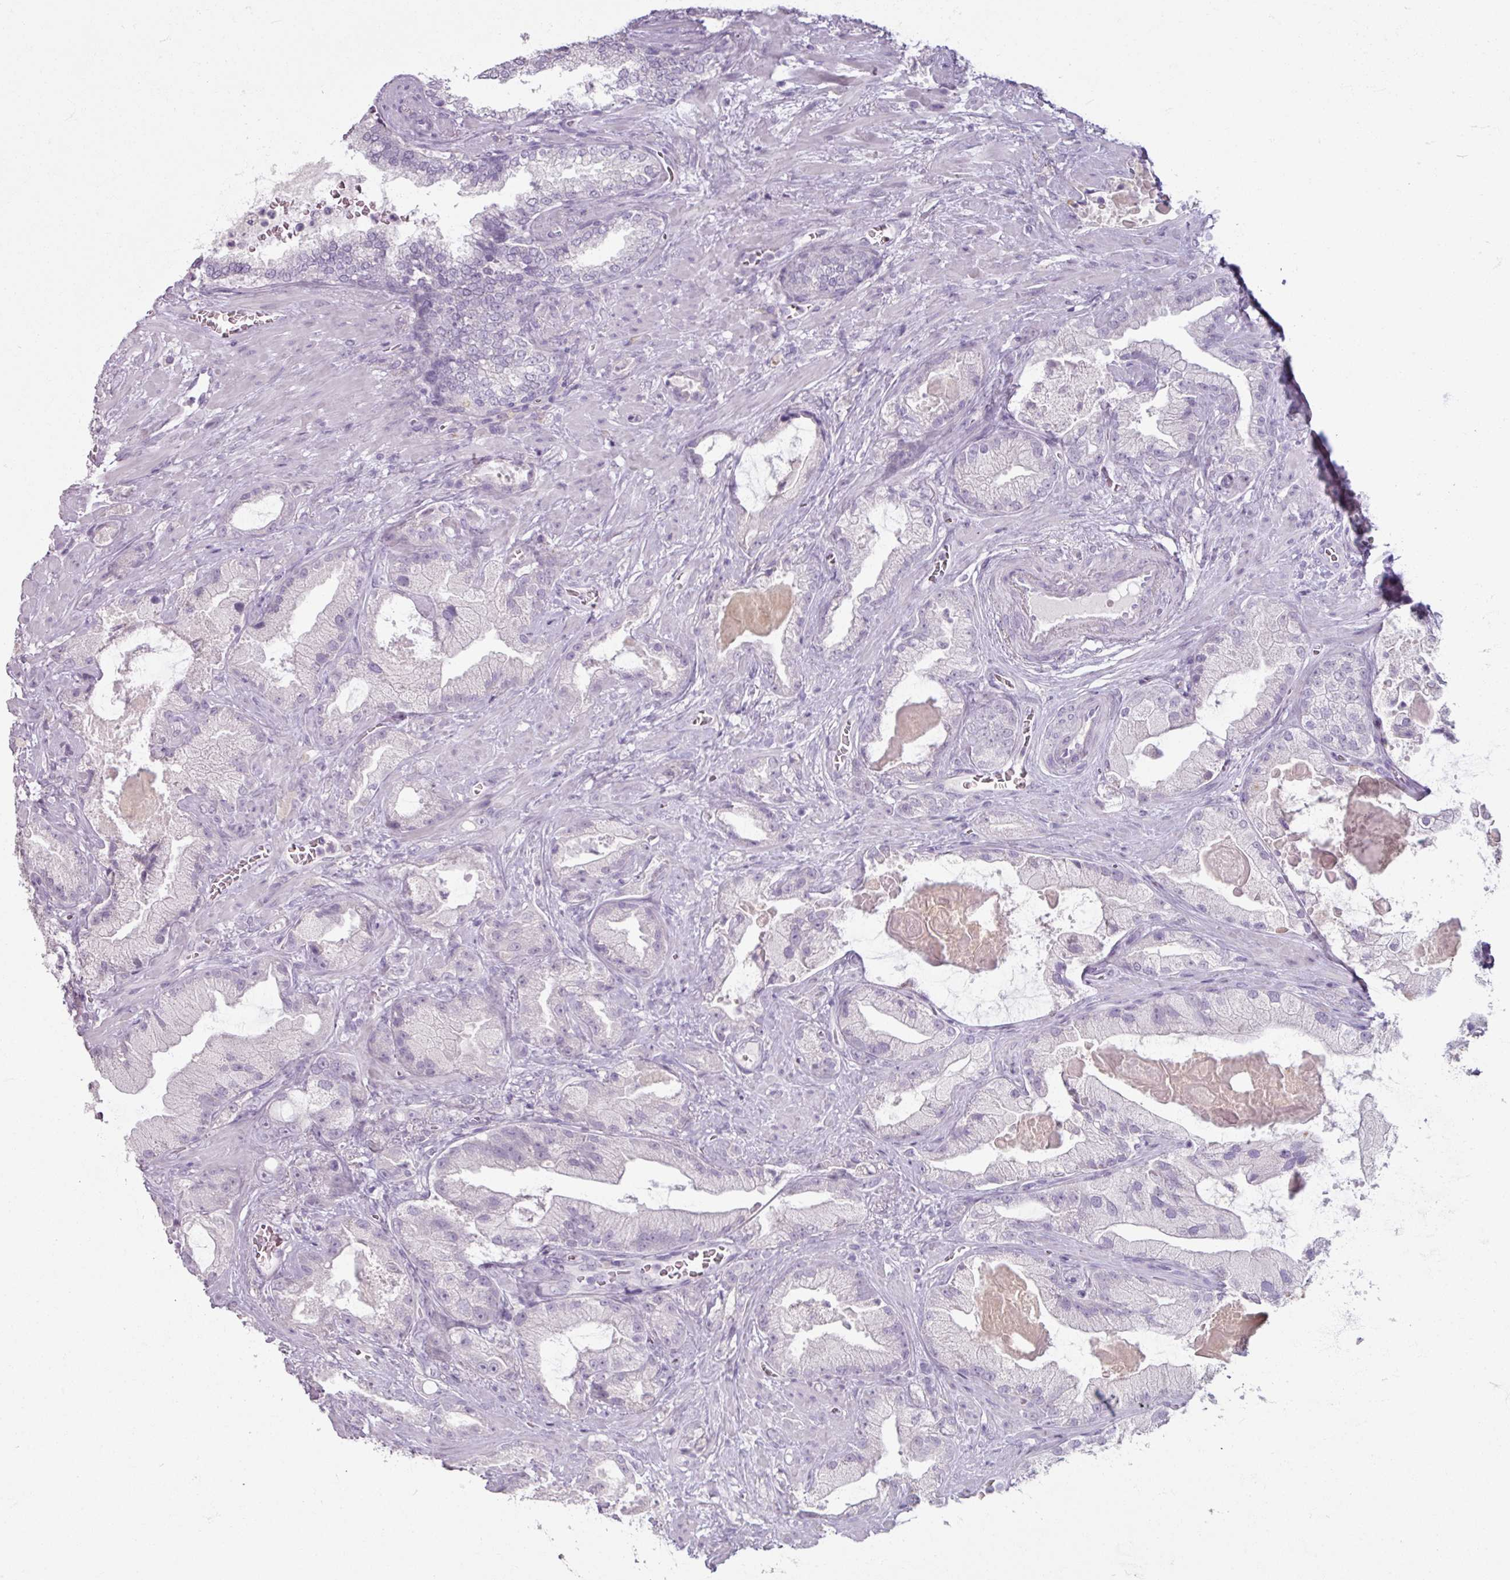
{"staining": {"intensity": "negative", "quantity": "none", "location": "none"}, "tissue": "prostate cancer", "cell_type": "Tumor cells", "image_type": "cancer", "snomed": [{"axis": "morphology", "description": "Adenocarcinoma, High grade"}, {"axis": "topography", "description": "Prostate"}], "caption": "This is an IHC image of prostate cancer. There is no positivity in tumor cells.", "gene": "SLC27A5", "patient": {"sex": "male", "age": 68}}